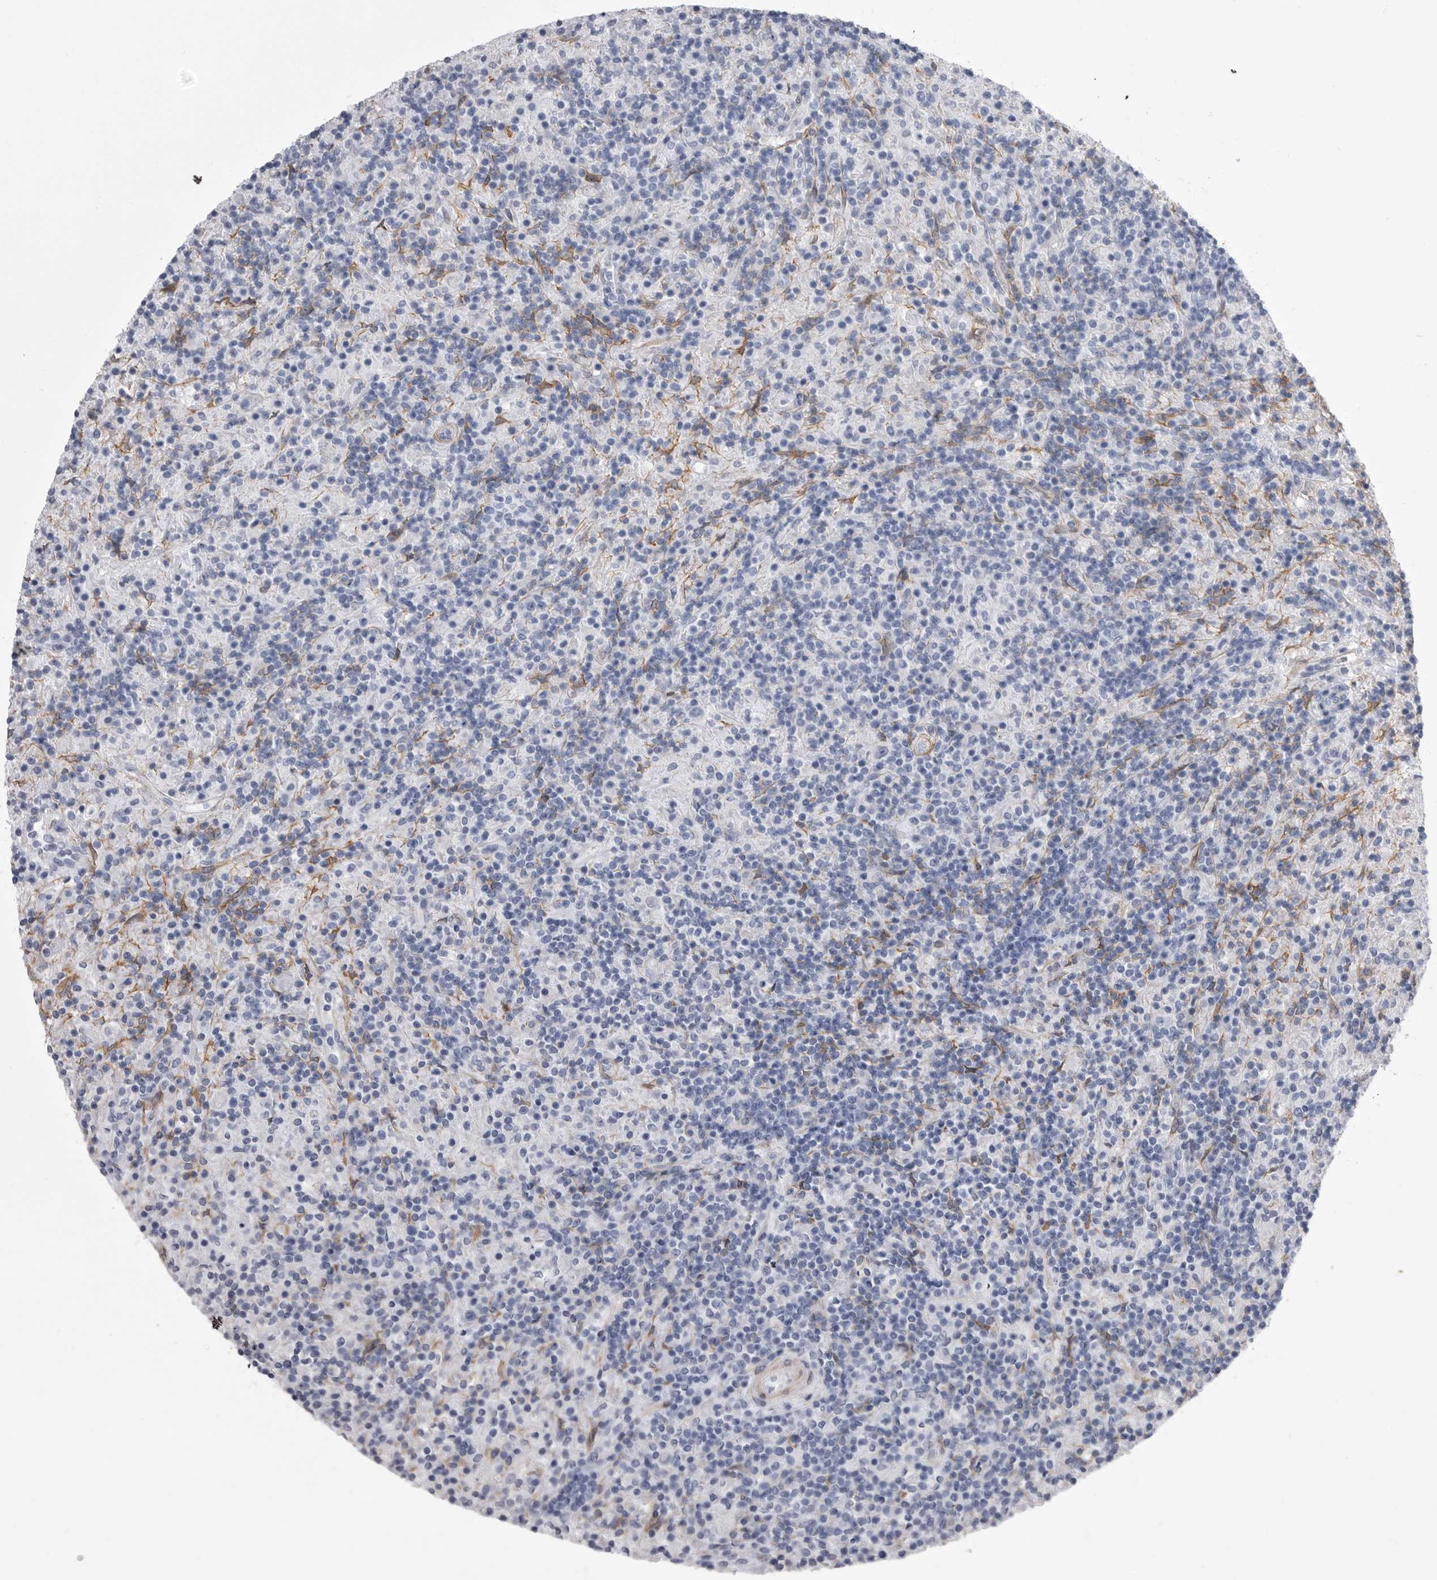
{"staining": {"intensity": "negative", "quantity": "none", "location": "none"}, "tissue": "lymphoma", "cell_type": "Tumor cells", "image_type": "cancer", "snomed": [{"axis": "morphology", "description": "Hodgkin's disease, NOS"}, {"axis": "topography", "description": "Lymph node"}], "caption": "An IHC histopathology image of lymphoma is shown. There is no staining in tumor cells of lymphoma.", "gene": "ANK2", "patient": {"sex": "male", "age": 70}}